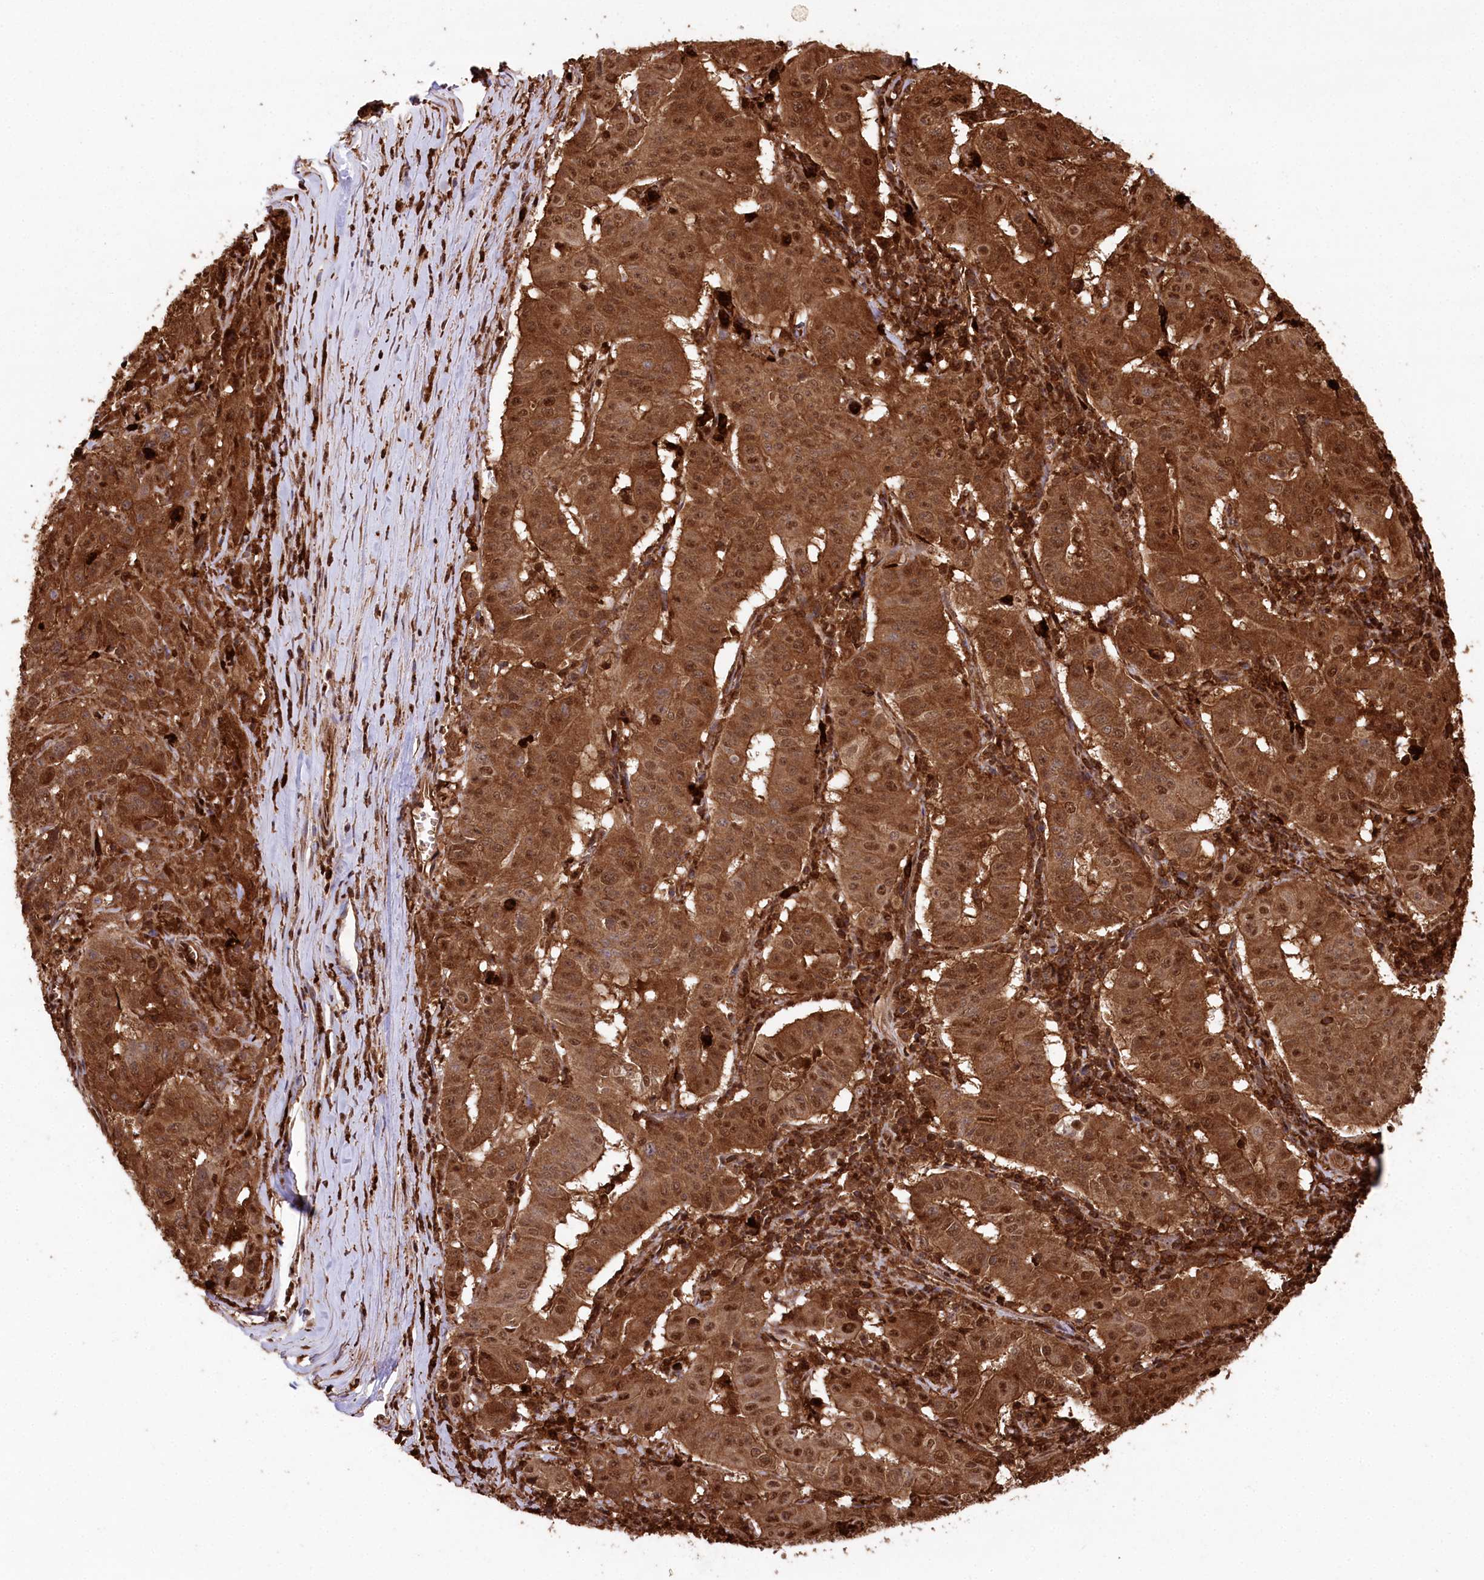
{"staining": {"intensity": "strong", "quantity": ">75%", "location": "cytoplasmic/membranous,nuclear"}, "tissue": "pancreatic cancer", "cell_type": "Tumor cells", "image_type": "cancer", "snomed": [{"axis": "morphology", "description": "Adenocarcinoma, NOS"}, {"axis": "topography", "description": "Pancreas"}], "caption": "A photomicrograph showing strong cytoplasmic/membranous and nuclear expression in approximately >75% of tumor cells in adenocarcinoma (pancreatic), as visualized by brown immunohistochemical staining.", "gene": "LSG1", "patient": {"sex": "male", "age": 63}}